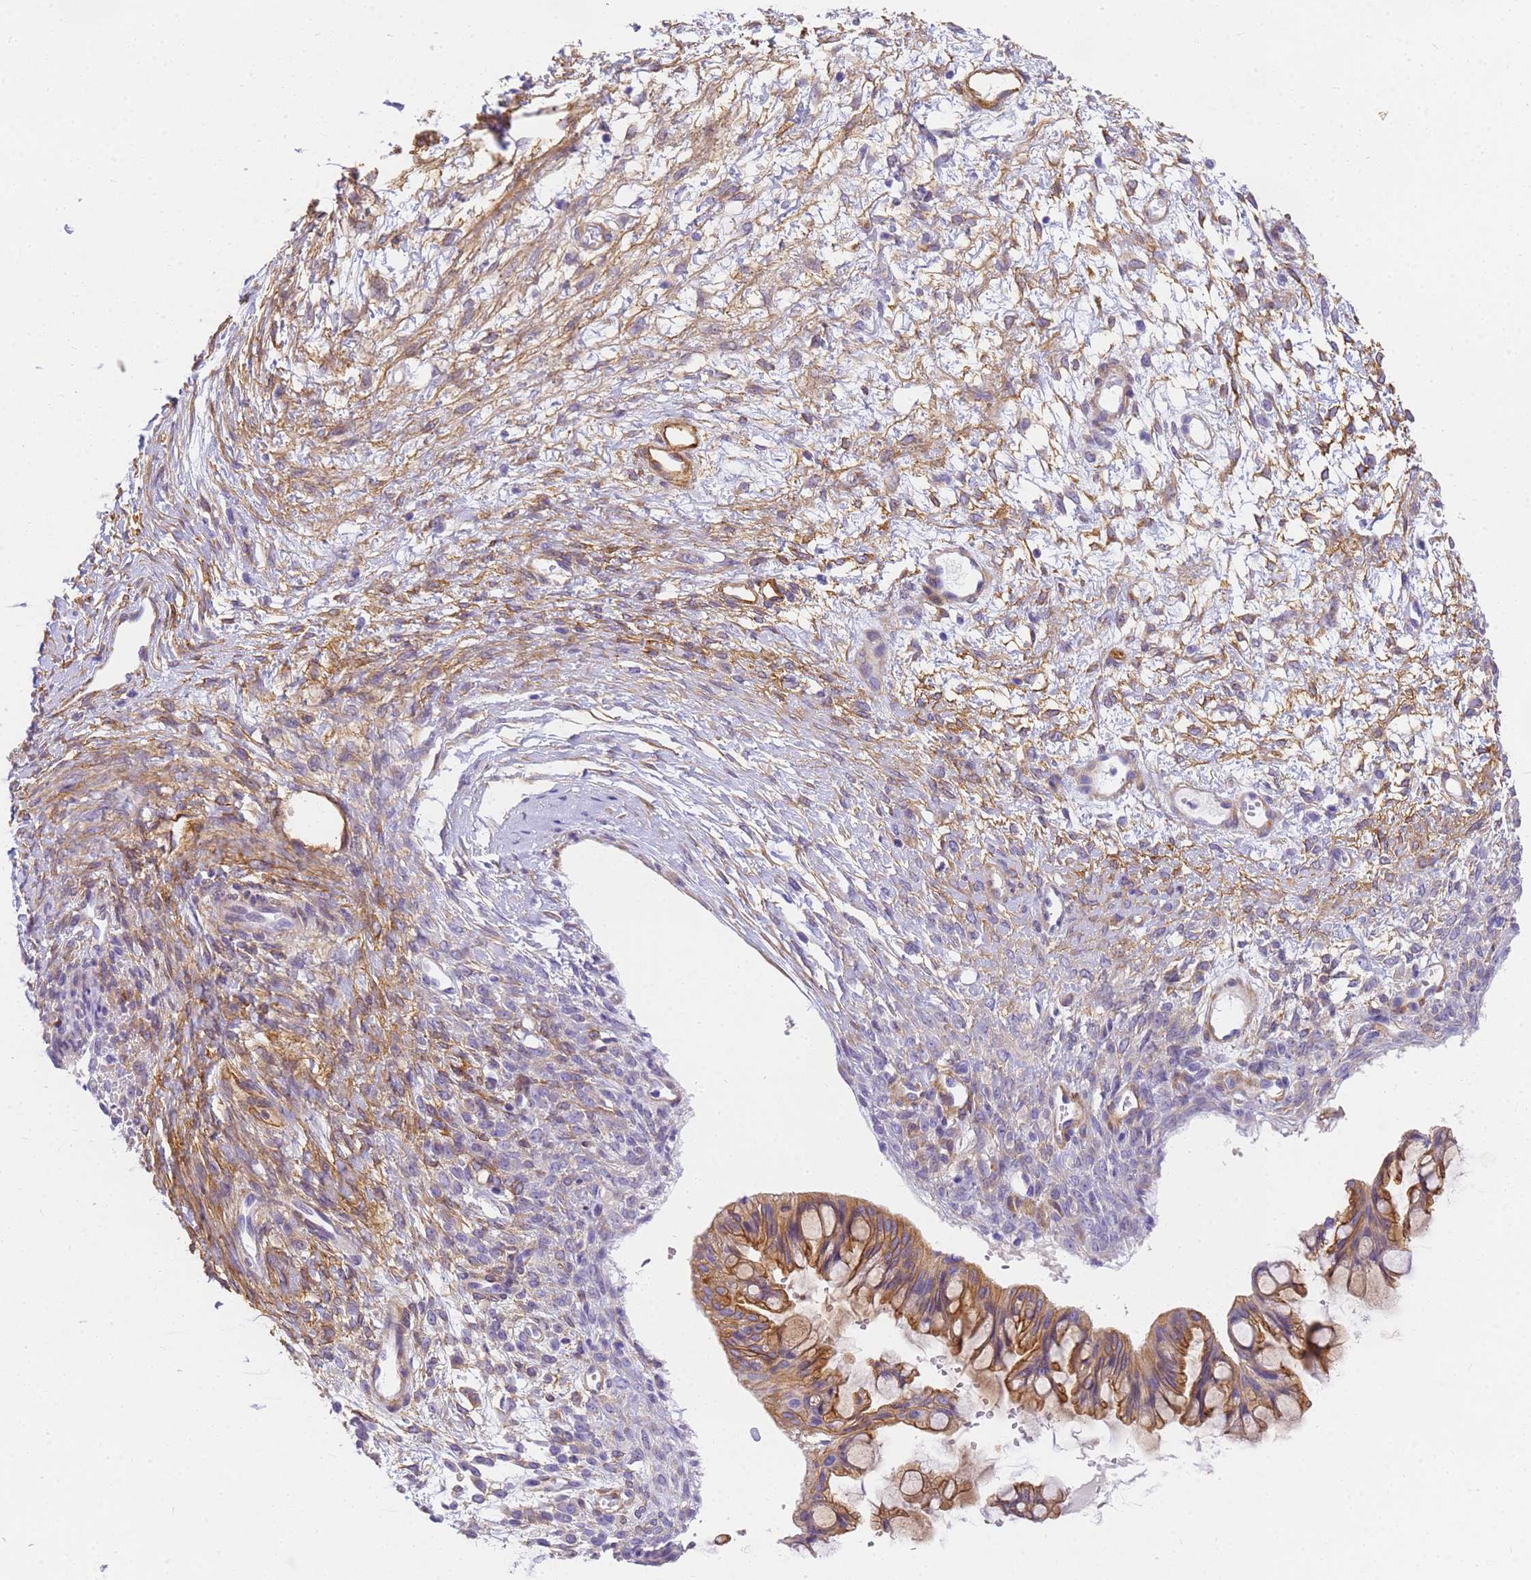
{"staining": {"intensity": "moderate", "quantity": "25%-75%", "location": "cytoplasmic/membranous"}, "tissue": "ovarian cancer", "cell_type": "Tumor cells", "image_type": "cancer", "snomed": [{"axis": "morphology", "description": "Cystadenocarcinoma, mucinous, NOS"}, {"axis": "topography", "description": "Ovary"}], "caption": "Protein analysis of ovarian mucinous cystadenocarcinoma tissue exhibits moderate cytoplasmic/membranous staining in approximately 25%-75% of tumor cells. (DAB (3,3'-diaminobenzidine) IHC, brown staining for protein, blue staining for nuclei).", "gene": "MVB12A", "patient": {"sex": "female", "age": 73}}